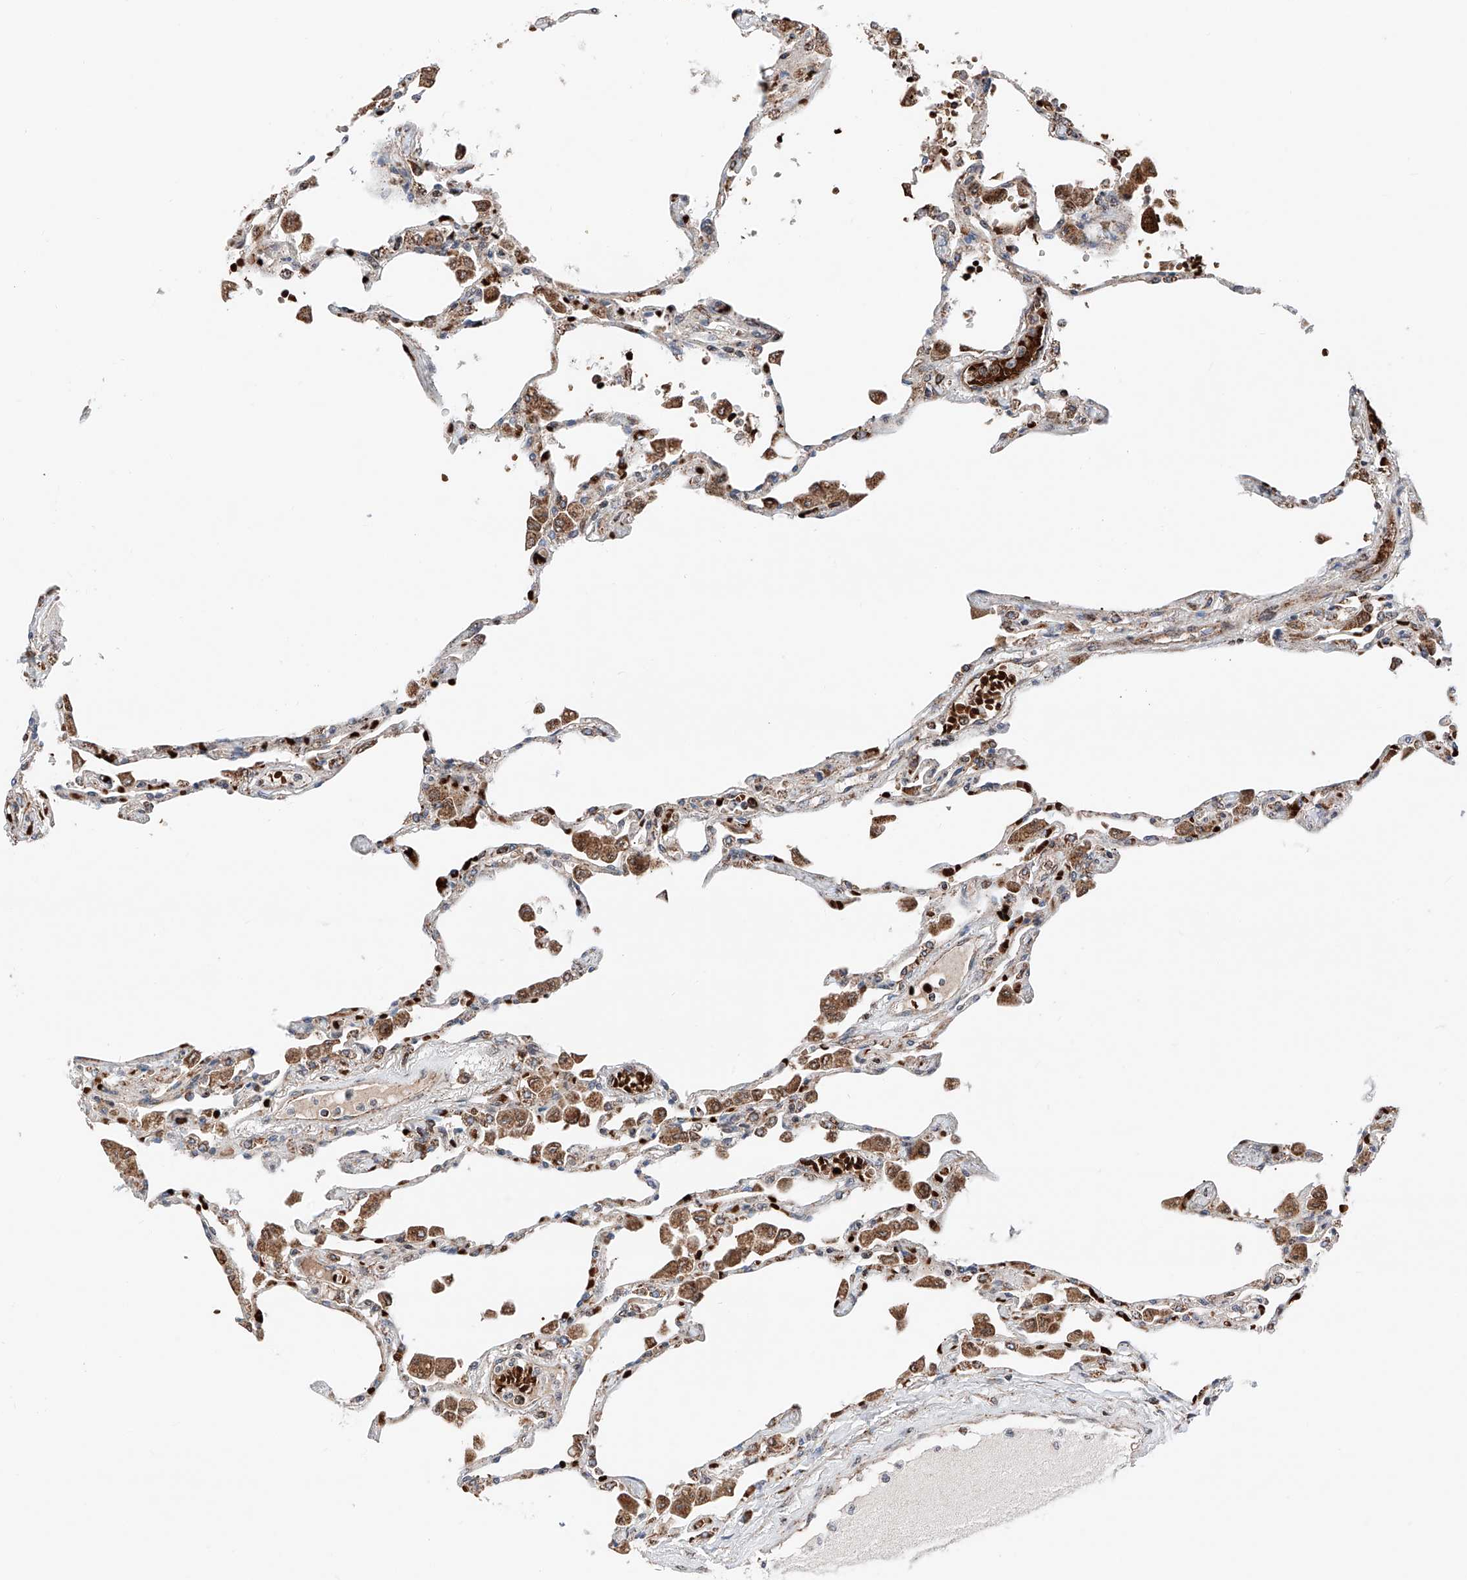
{"staining": {"intensity": "moderate", "quantity": "25%-75%", "location": "cytoplasmic/membranous"}, "tissue": "lung", "cell_type": "Alveolar cells", "image_type": "normal", "snomed": [{"axis": "morphology", "description": "Normal tissue, NOS"}, {"axis": "topography", "description": "Bronchus"}, {"axis": "topography", "description": "Lung"}], "caption": "Moderate cytoplasmic/membranous protein positivity is appreciated in about 25%-75% of alveolar cells in lung.", "gene": "ZSCAN29", "patient": {"sex": "female", "age": 49}}